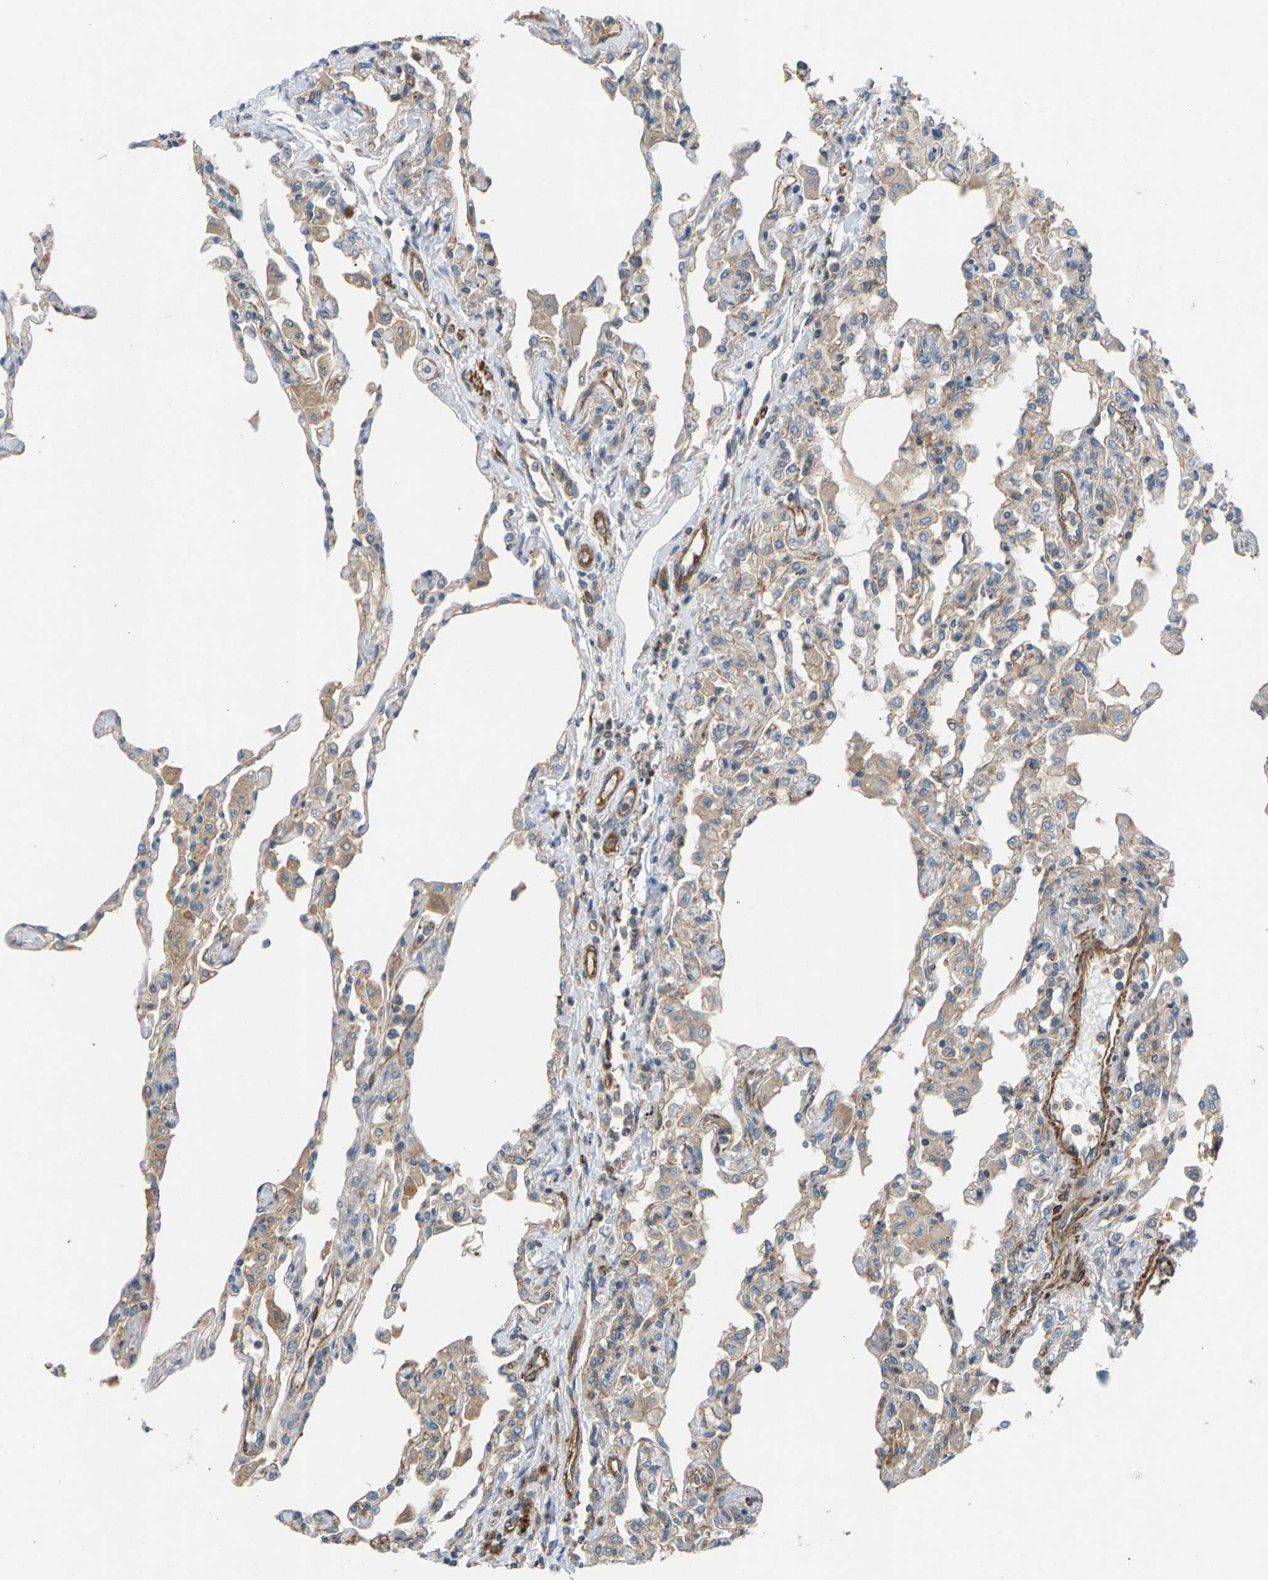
{"staining": {"intensity": "moderate", "quantity": "<25%", "location": "cytoplasmic/membranous"}, "tissue": "lung", "cell_type": "Alveolar cells", "image_type": "normal", "snomed": [{"axis": "morphology", "description": "Normal tissue, NOS"}, {"axis": "topography", "description": "Bronchus"}, {"axis": "topography", "description": "Lung"}], "caption": "A histopathology image of human lung stained for a protein exhibits moderate cytoplasmic/membranous brown staining in alveolar cells. Nuclei are stained in blue.", "gene": "PDCL", "patient": {"sex": "female", "age": 49}}